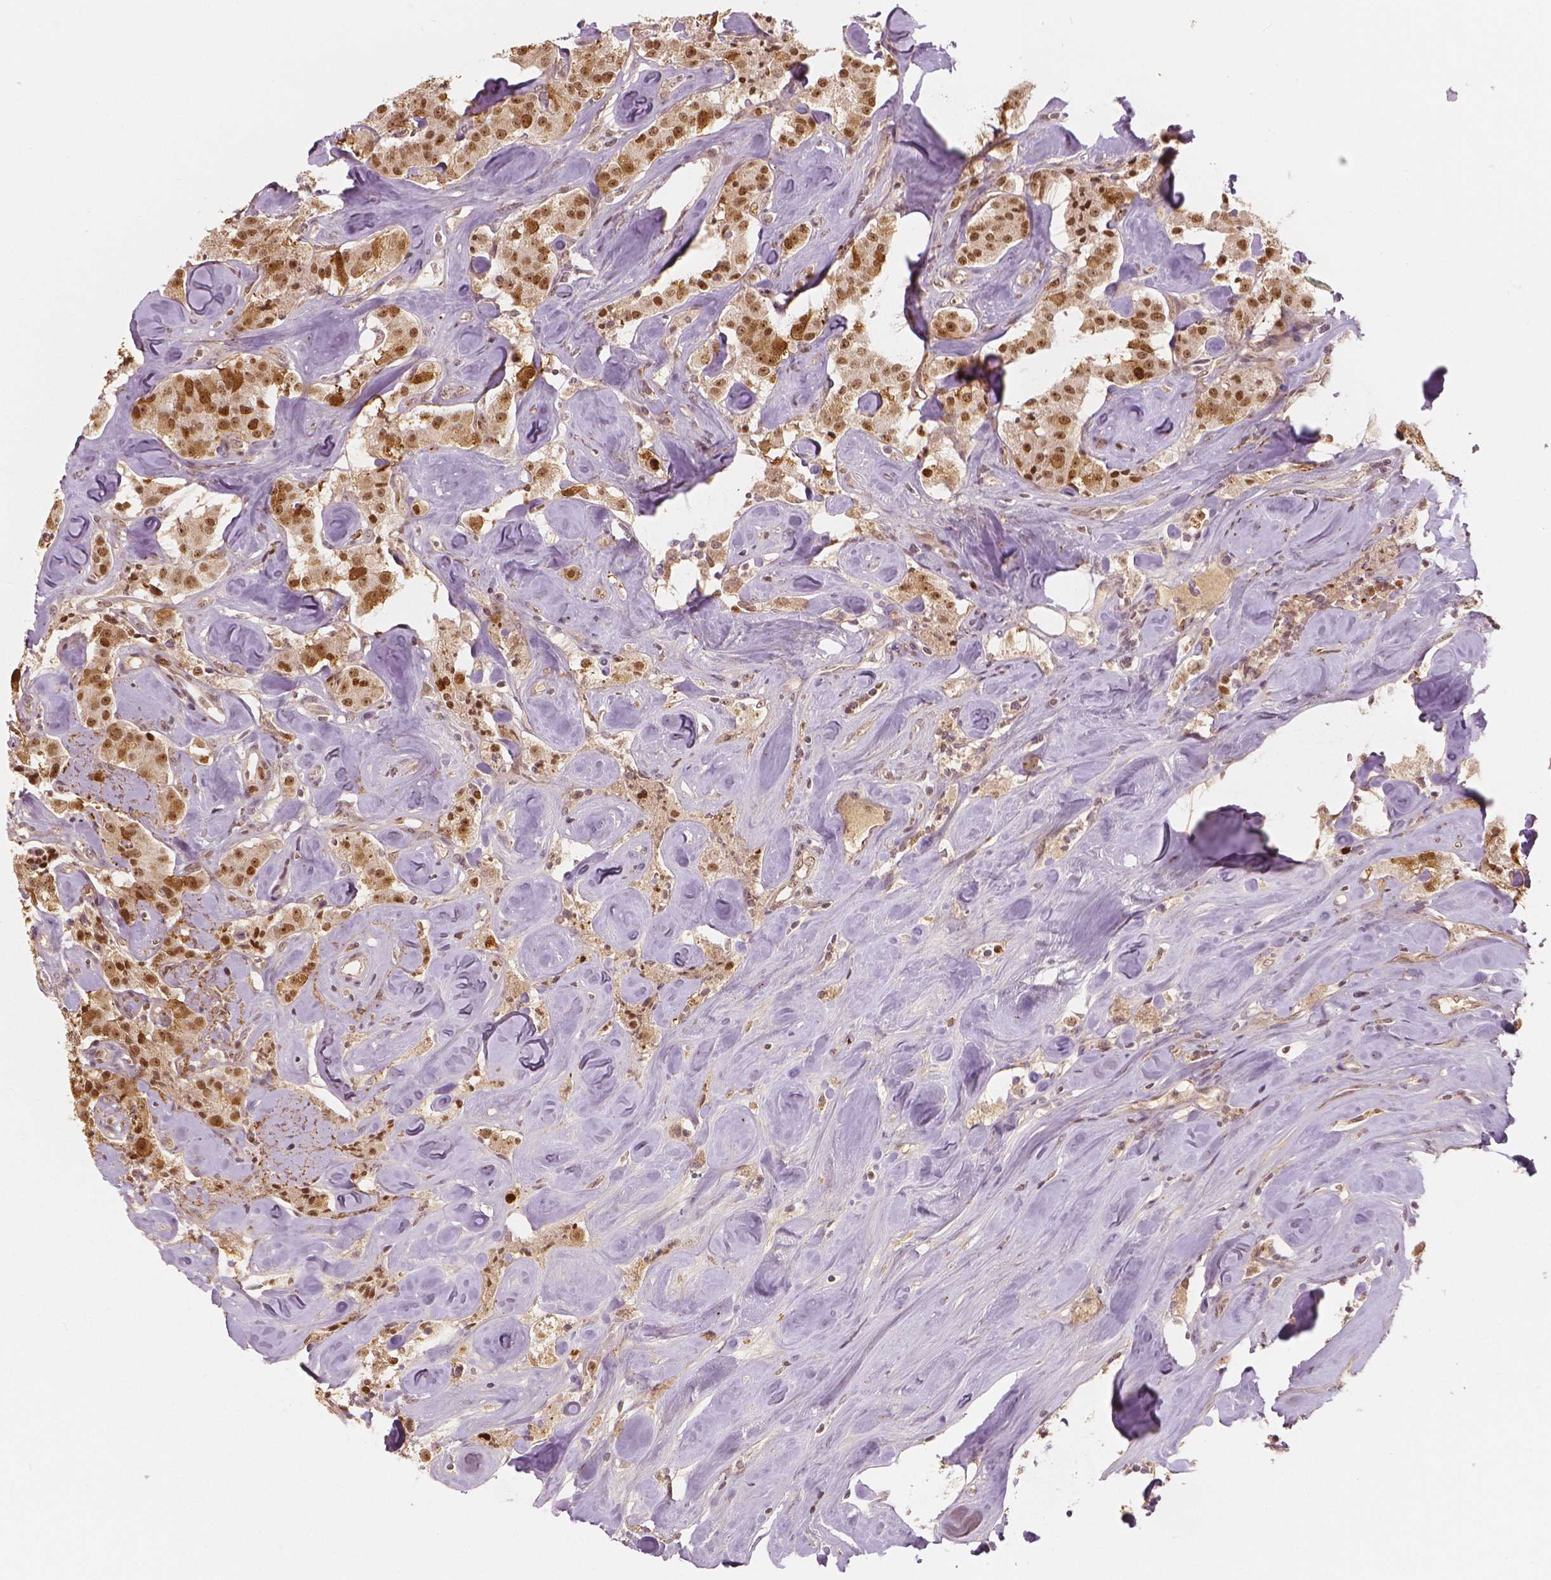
{"staining": {"intensity": "moderate", "quantity": ">75%", "location": "nuclear"}, "tissue": "carcinoid", "cell_type": "Tumor cells", "image_type": "cancer", "snomed": [{"axis": "morphology", "description": "Carcinoid, malignant, NOS"}, {"axis": "topography", "description": "Pancreas"}], "caption": "Malignant carcinoid stained with DAB (3,3'-diaminobenzidine) immunohistochemistry demonstrates medium levels of moderate nuclear positivity in approximately >75% of tumor cells. (Stains: DAB in brown, nuclei in blue, Microscopy: brightfield microscopy at high magnification).", "gene": "NSD2", "patient": {"sex": "male", "age": 41}}